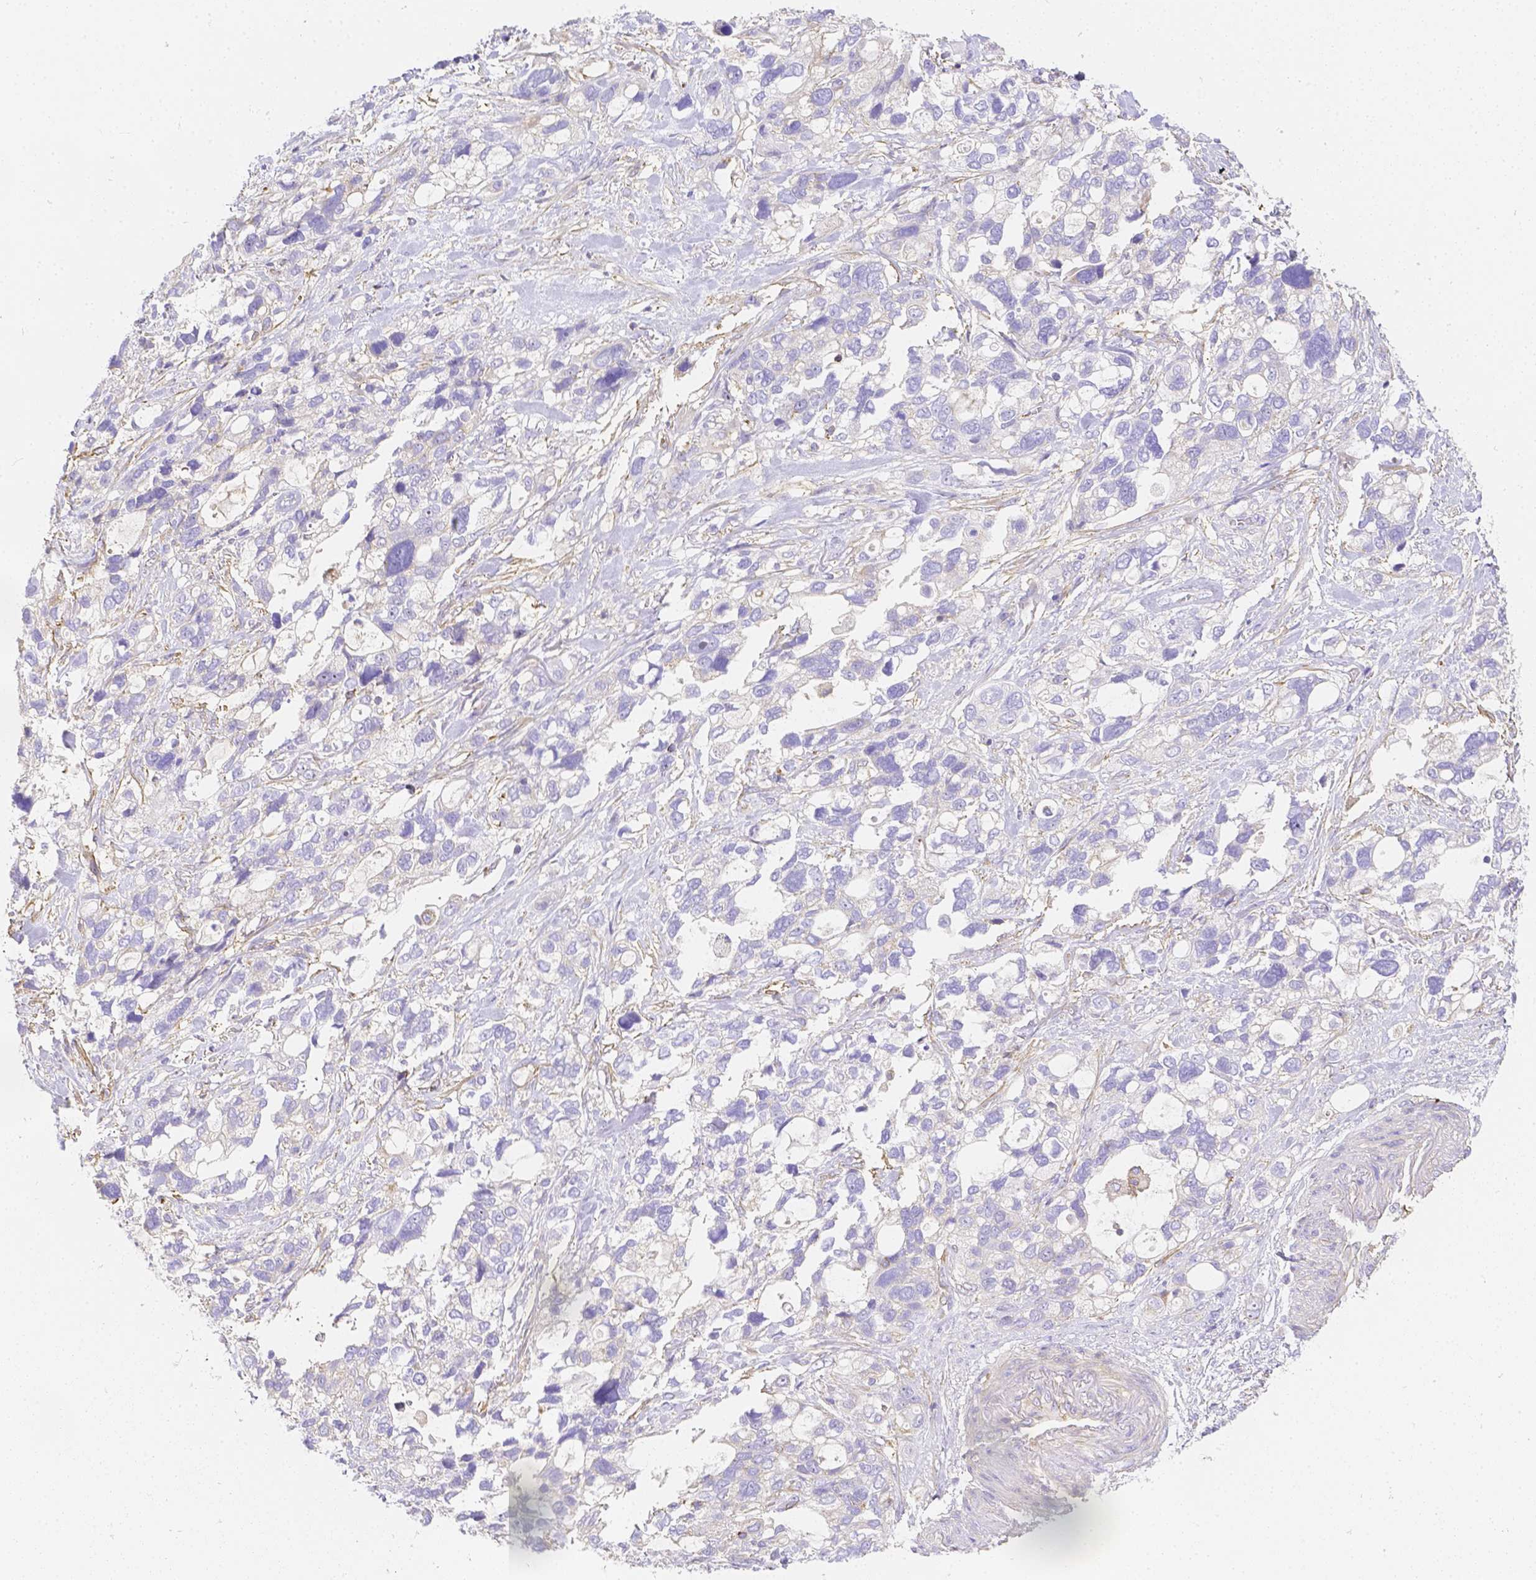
{"staining": {"intensity": "negative", "quantity": "none", "location": "none"}, "tissue": "stomach cancer", "cell_type": "Tumor cells", "image_type": "cancer", "snomed": [{"axis": "morphology", "description": "Adenocarcinoma, NOS"}, {"axis": "topography", "description": "Stomach, upper"}], "caption": "Tumor cells show no significant positivity in stomach cancer (adenocarcinoma).", "gene": "ASAH2", "patient": {"sex": "female", "age": 81}}